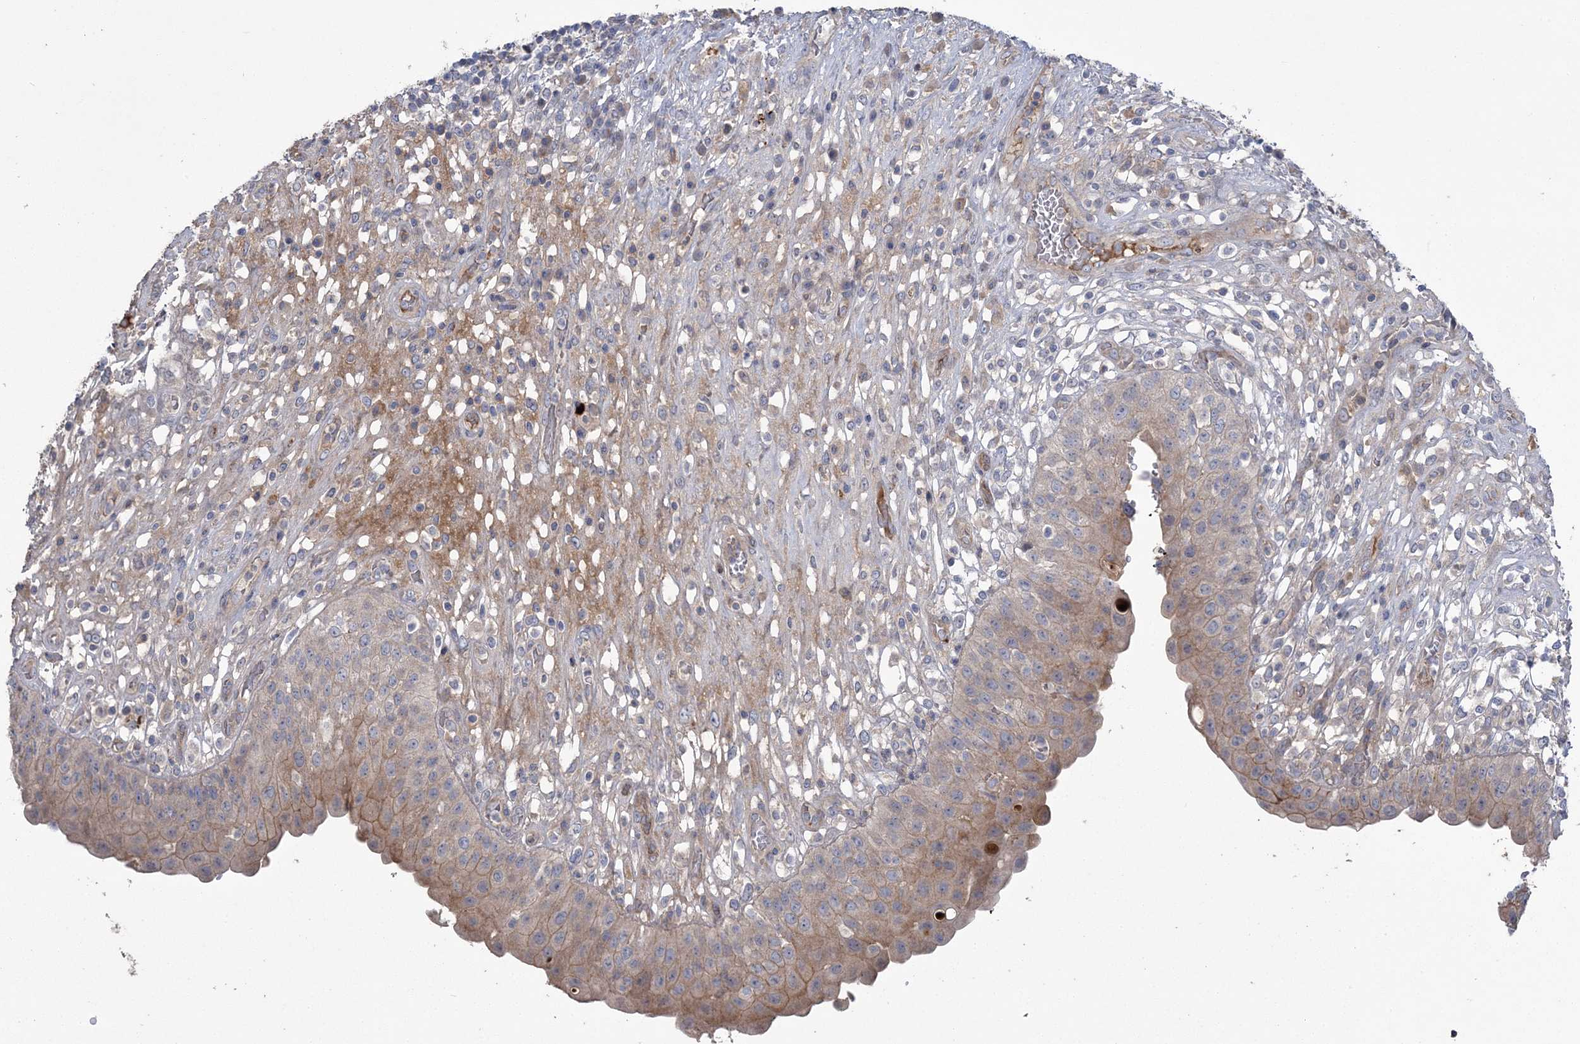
{"staining": {"intensity": "weak", "quantity": ">75%", "location": "cytoplasmic/membranous"}, "tissue": "urinary bladder", "cell_type": "Urothelial cells", "image_type": "normal", "snomed": [{"axis": "morphology", "description": "Normal tissue, NOS"}, {"axis": "topography", "description": "Urinary bladder"}], "caption": "Immunohistochemical staining of unremarkable urinary bladder displays low levels of weak cytoplasmic/membranous positivity in approximately >75% of urothelial cells.", "gene": "WBP1L", "patient": {"sex": "female", "age": 62}}